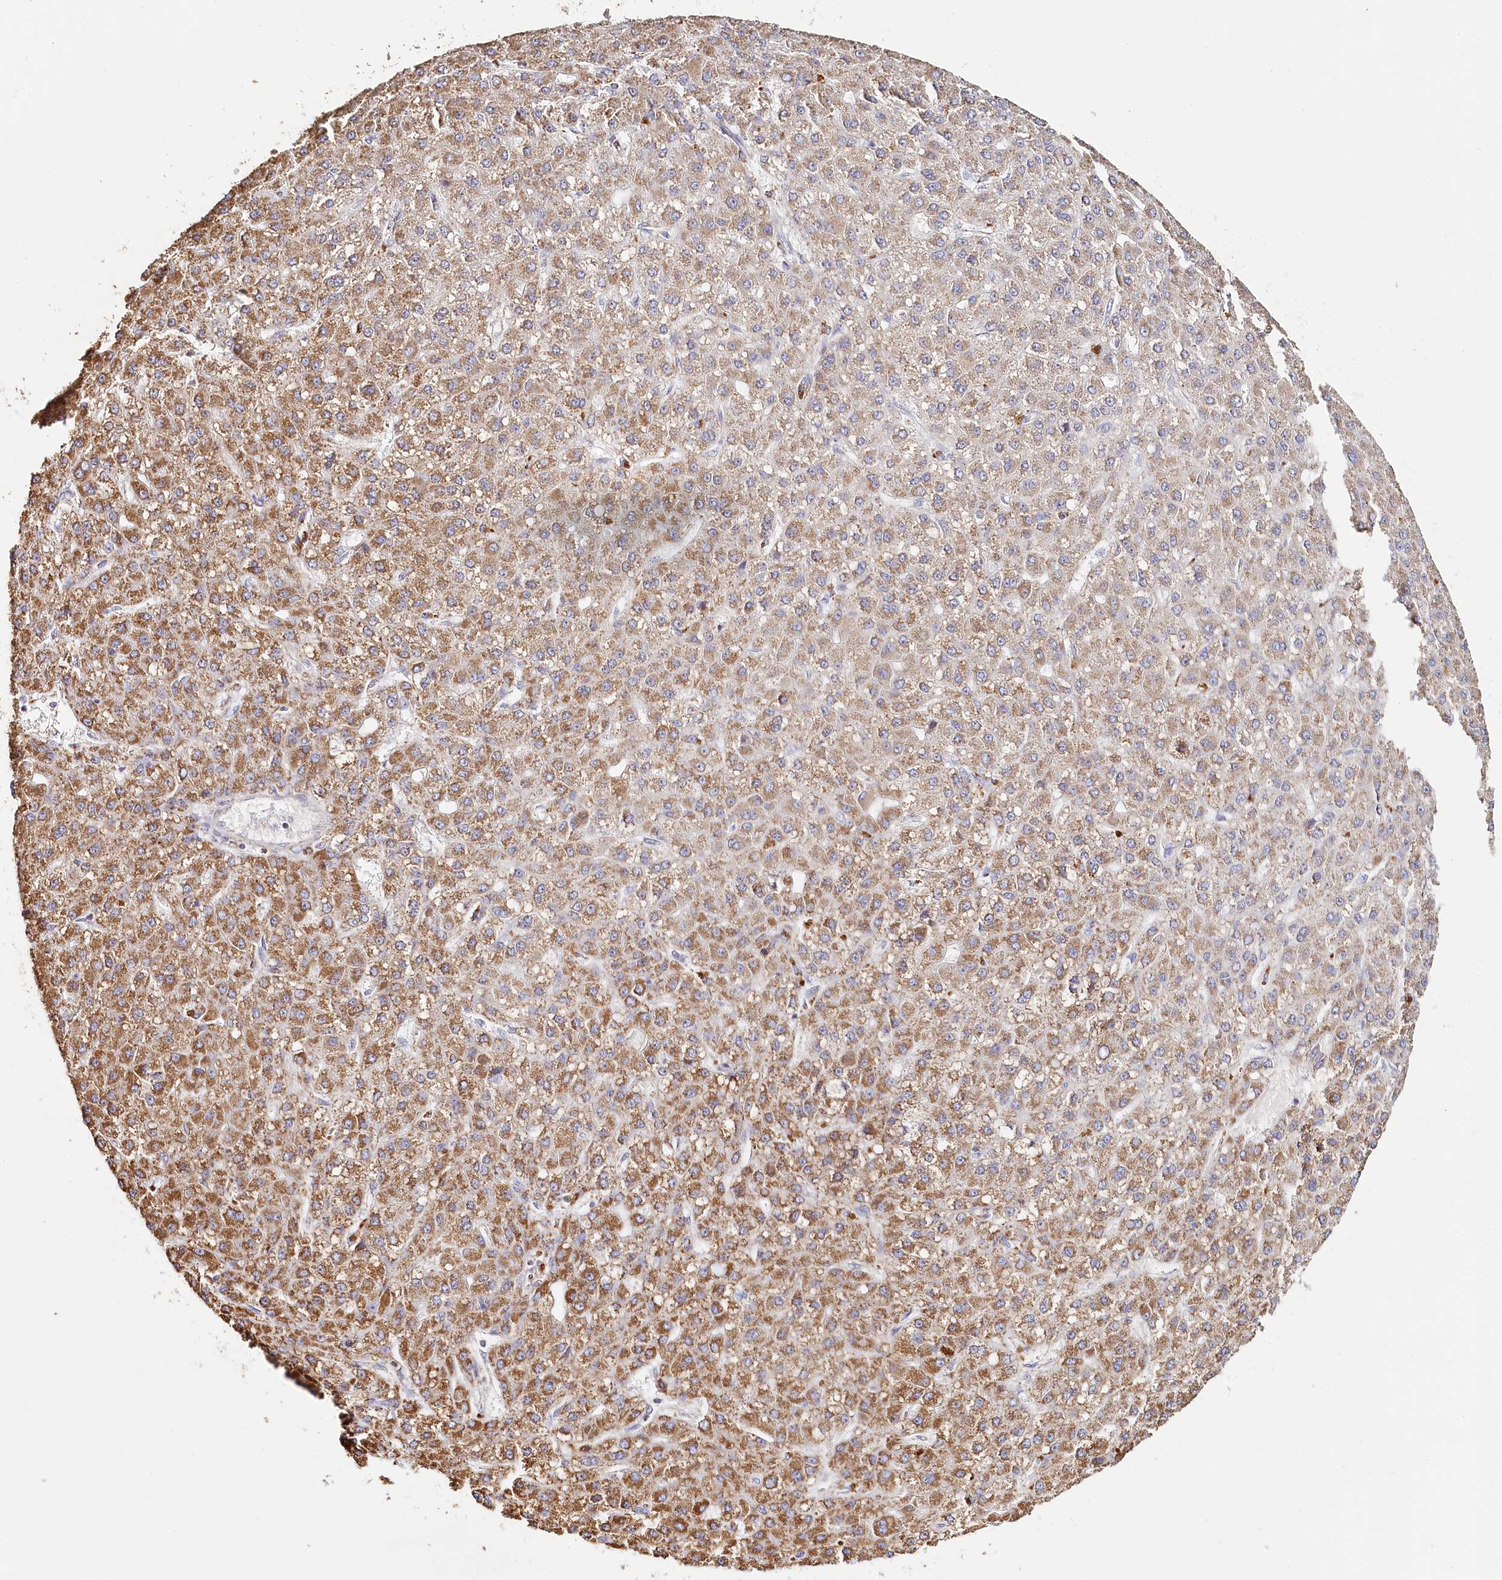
{"staining": {"intensity": "moderate", "quantity": ">75%", "location": "cytoplasmic/membranous"}, "tissue": "liver cancer", "cell_type": "Tumor cells", "image_type": "cancer", "snomed": [{"axis": "morphology", "description": "Carcinoma, Hepatocellular, NOS"}, {"axis": "topography", "description": "Liver"}], "caption": "Brown immunohistochemical staining in human hepatocellular carcinoma (liver) shows moderate cytoplasmic/membranous staining in approximately >75% of tumor cells.", "gene": "MMP25", "patient": {"sex": "male", "age": 67}}